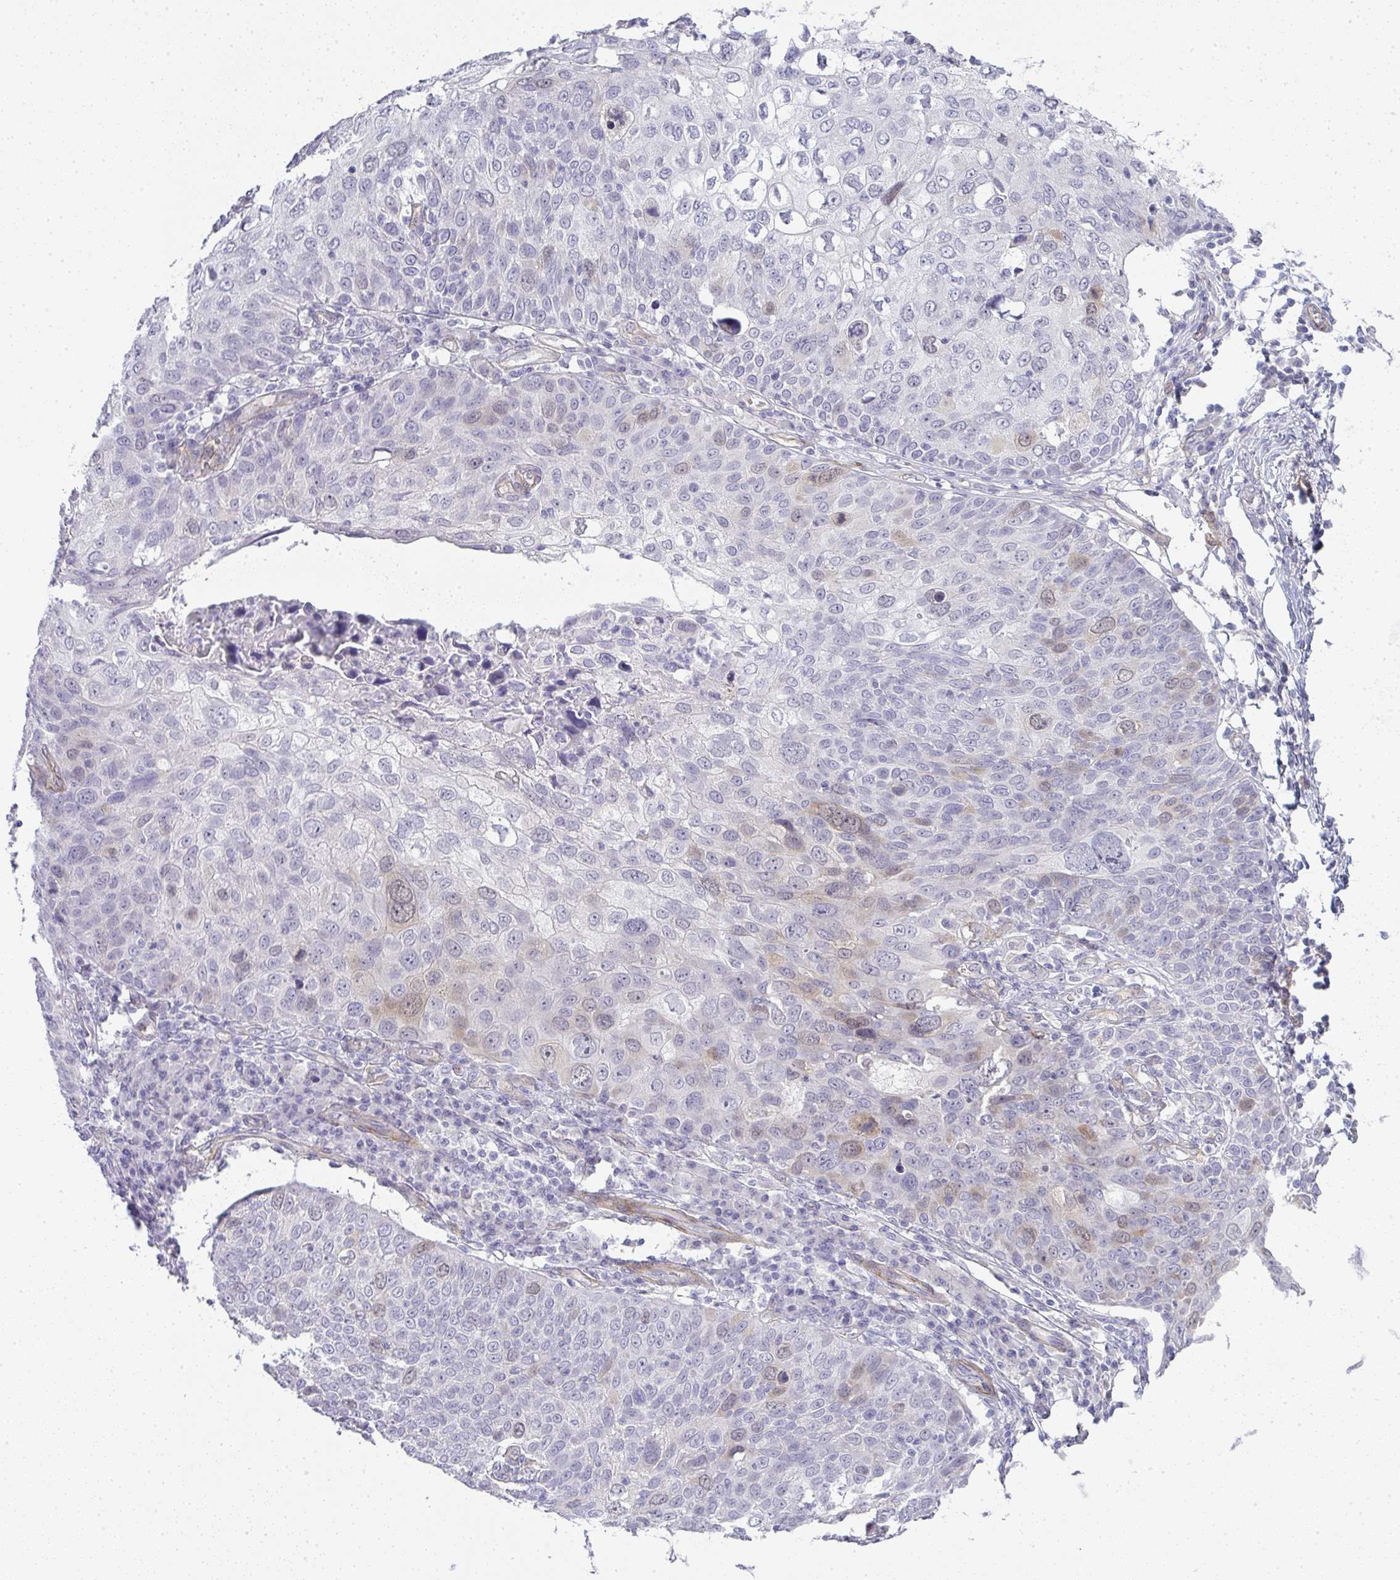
{"staining": {"intensity": "moderate", "quantity": "<25%", "location": "nuclear"}, "tissue": "skin cancer", "cell_type": "Tumor cells", "image_type": "cancer", "snomed": [{"axis": "morphology", "description": "Squamous cell carcinoma, NOS"}, {"axis": "topography", "description": "Skin"}], "caption": "The immunohistochemical stain labels moderate nuclear expression in tumor cells of skin cancer tissue.", "gene": "UBE2S", "patient": {"sex": "male", "age": 87}}